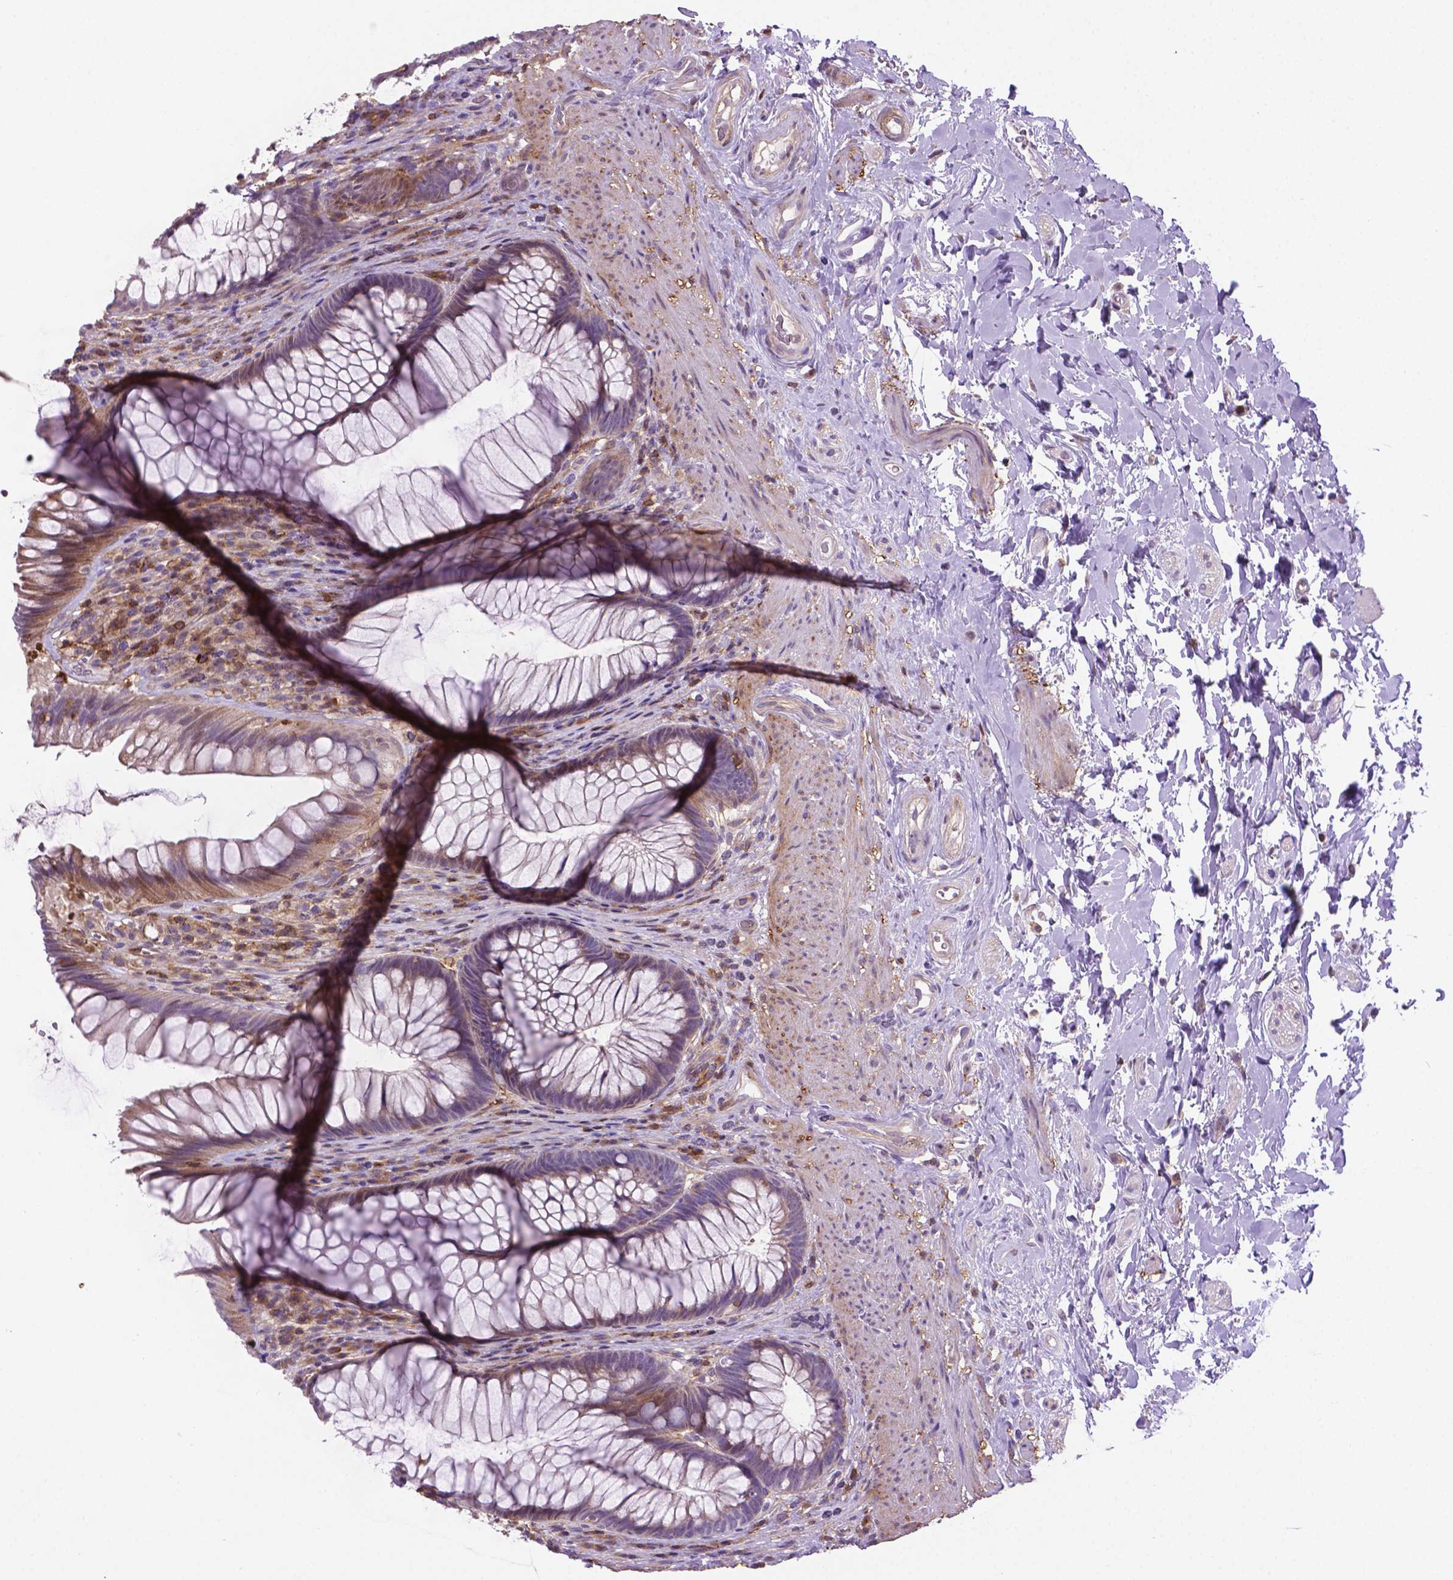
{"staining": {"intensity": "negative", "quantity": "none", "location": "none"}, "tissue": "rectum", "cell_type": "Glandular cells", "image_type": "normal", "snomed": [{"axis": "morphology", "description": "Normal tissue, NOS"}, {"axis": "topography", "description": "Smooth muscle"}, {"axis": "topography", "description": "Rectum"}], "caption": "This is a image of IHC staining of unremarkable rectum, which shows no staining in glandular cells. Brightfield microscopy of immunohistochemistry stained with DAB (3,3'-diaminobenzidine) (brown) and hematoxylin (blue), captured at high magnification.", "gene": "ACAD10", "patient": {"sex": "male", "age": 53}}